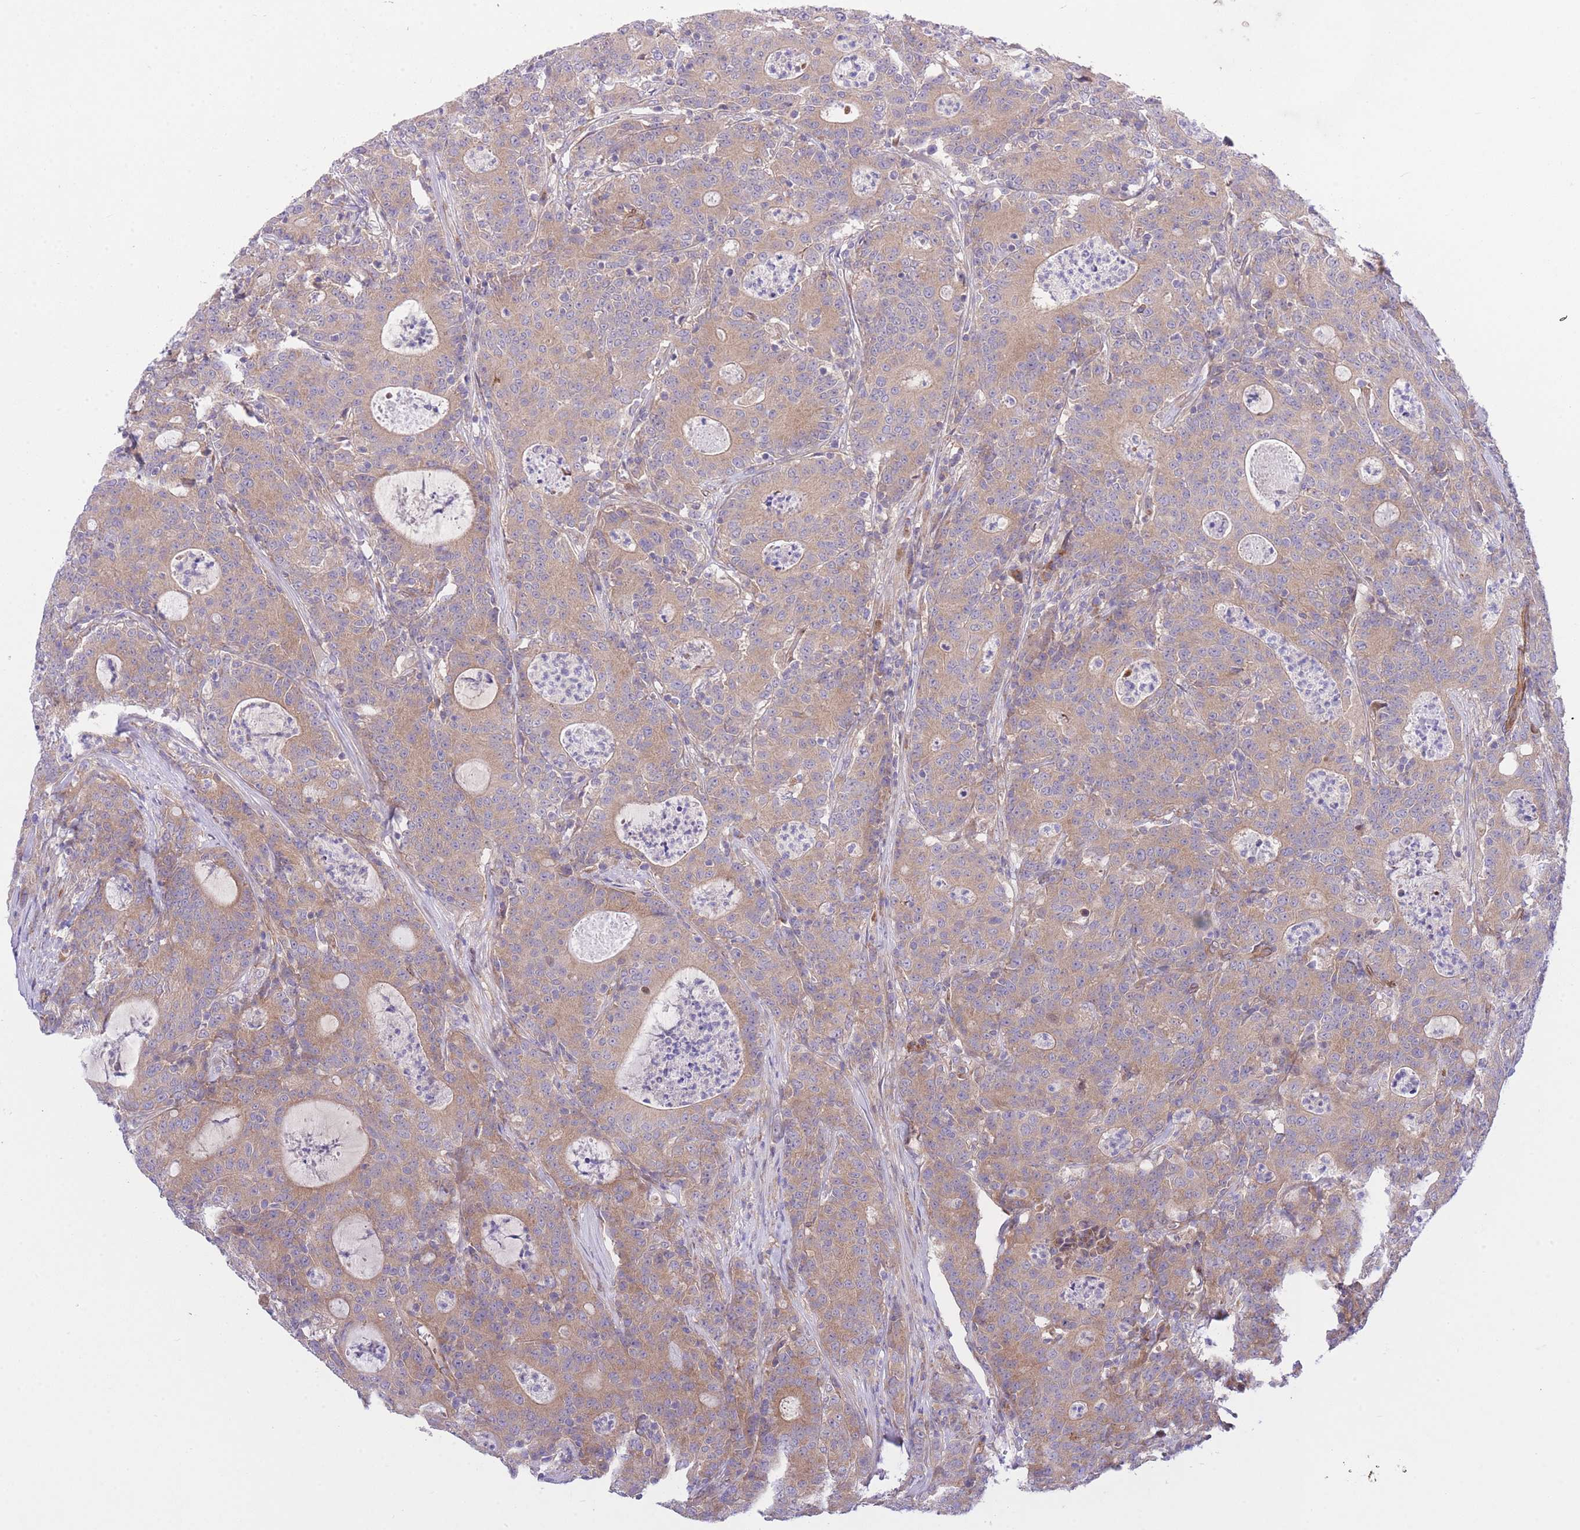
{"staining": {"intensity": "weak", "quantity": ">75%", "location": "cytoplasmic/membranous"}, "tissue": "colorectal cancer", "cell_type": "Tumor cells", "image_type": "cancer", "snomed": [{"axis": "morphology", "description": "Adenocarcinoma, NOS"}, {"axis": "topography", "description": "Colon"}], "caption": "Colorectal cancer stained with a protein marker shows weak staining in tumor cells.", "gene": "CHAC1", "patient": {"sex": "male", "age": 83}}